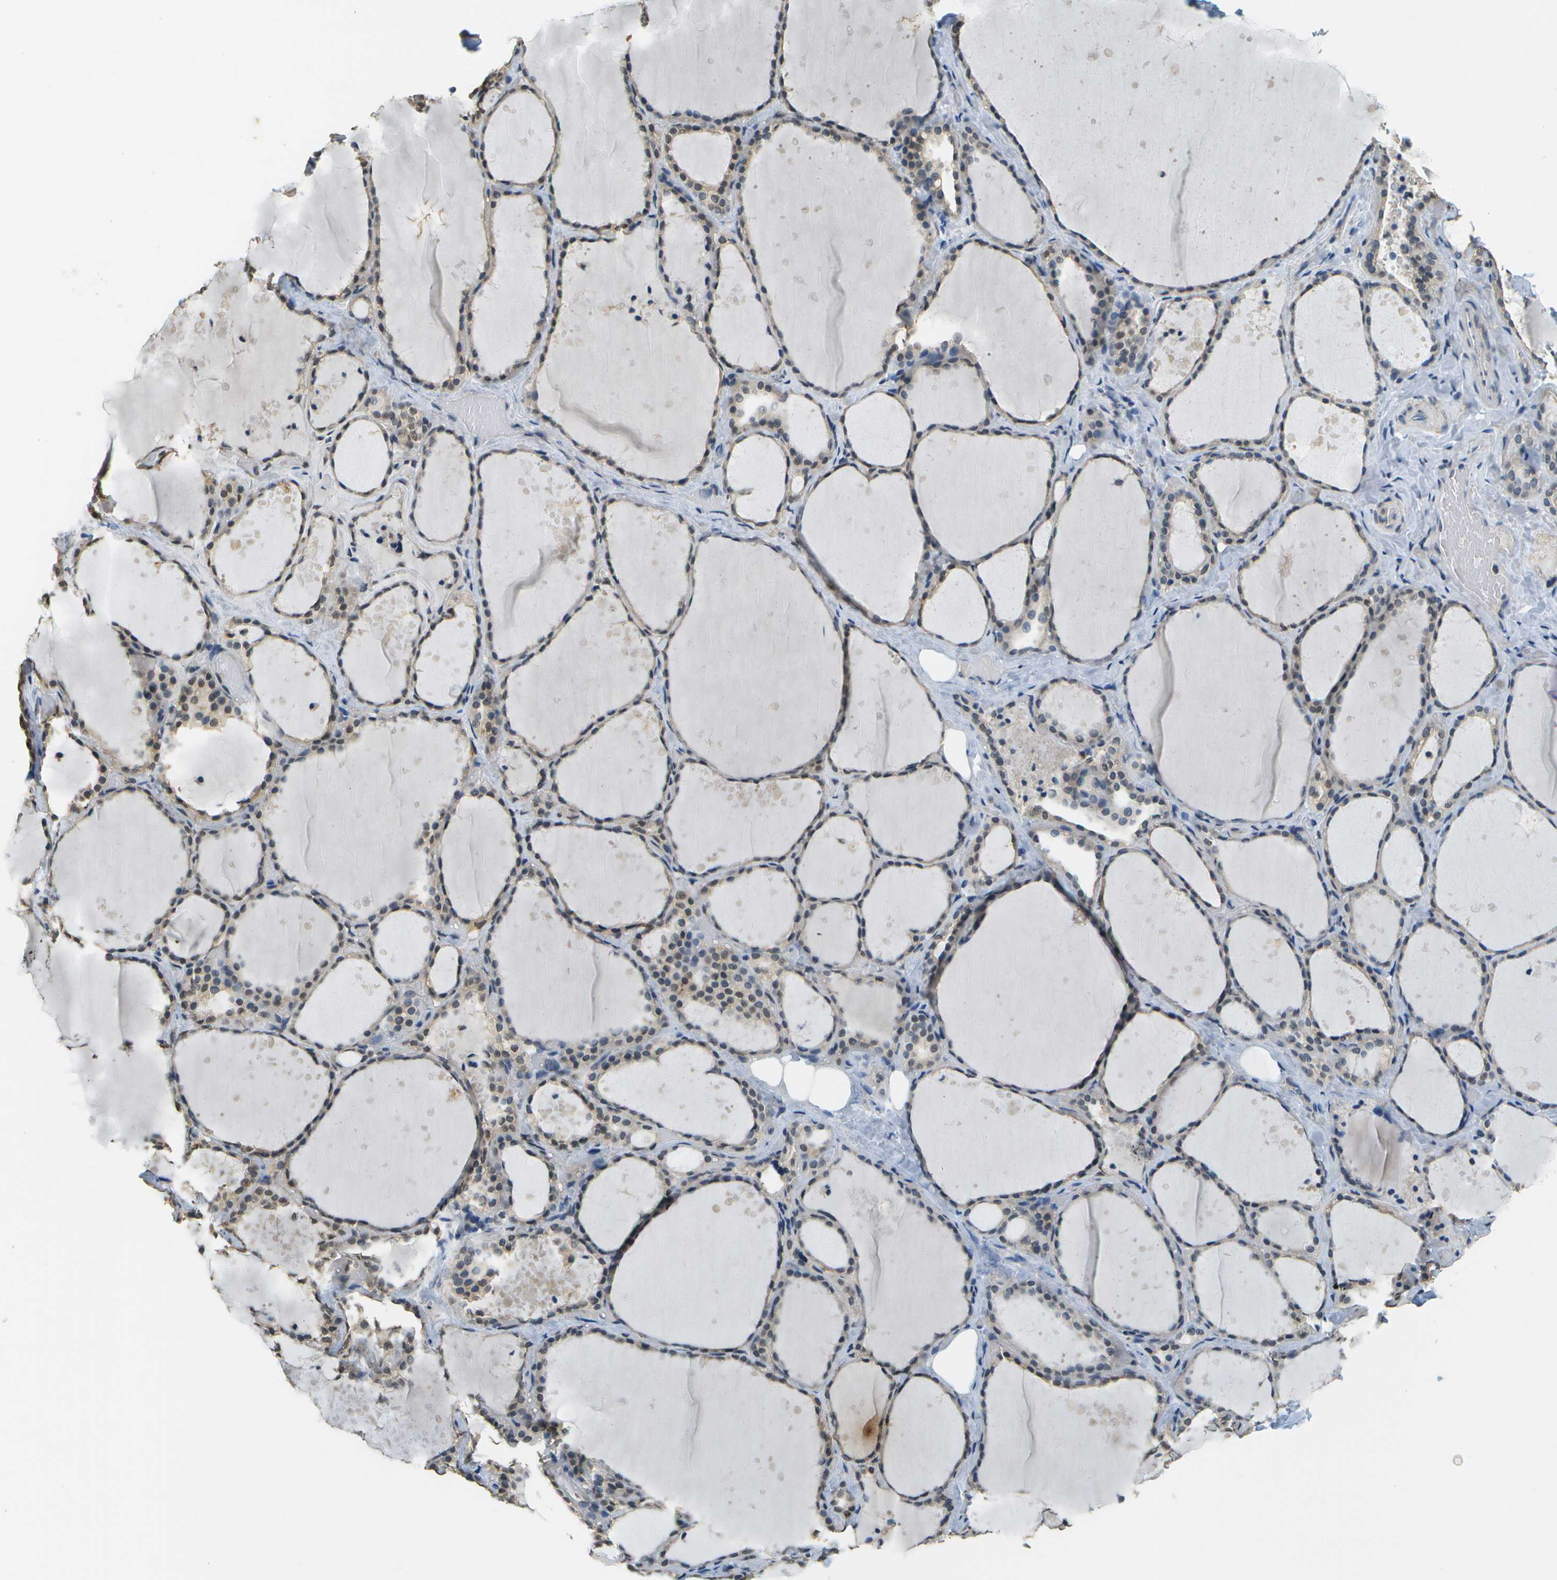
{"staining": {"intensity": "weak", "quantity": ">75%", "location": "cytoplasmic/membranous,nuclear"}, "tissue": "thyroid gland", "cell_type": "Glandular cells", "image_type": "normal", "snomed": [{"axis": "morphology", "description": "Normal tissue, NOS"}, {"axis": "topography", "description": "Thyroid gland"}], "caption": "Immunohistochemistry of unremarkable human thyroid gland reveals low levels of weak cytoplasmic/membranous,nuclear positivity in about >75% of glandular cells. The protein of interest is shown in brown color, while the nuclei are stained blue.", "gene": "ABL2", "patient": {"sex": "female", "age": 44}}